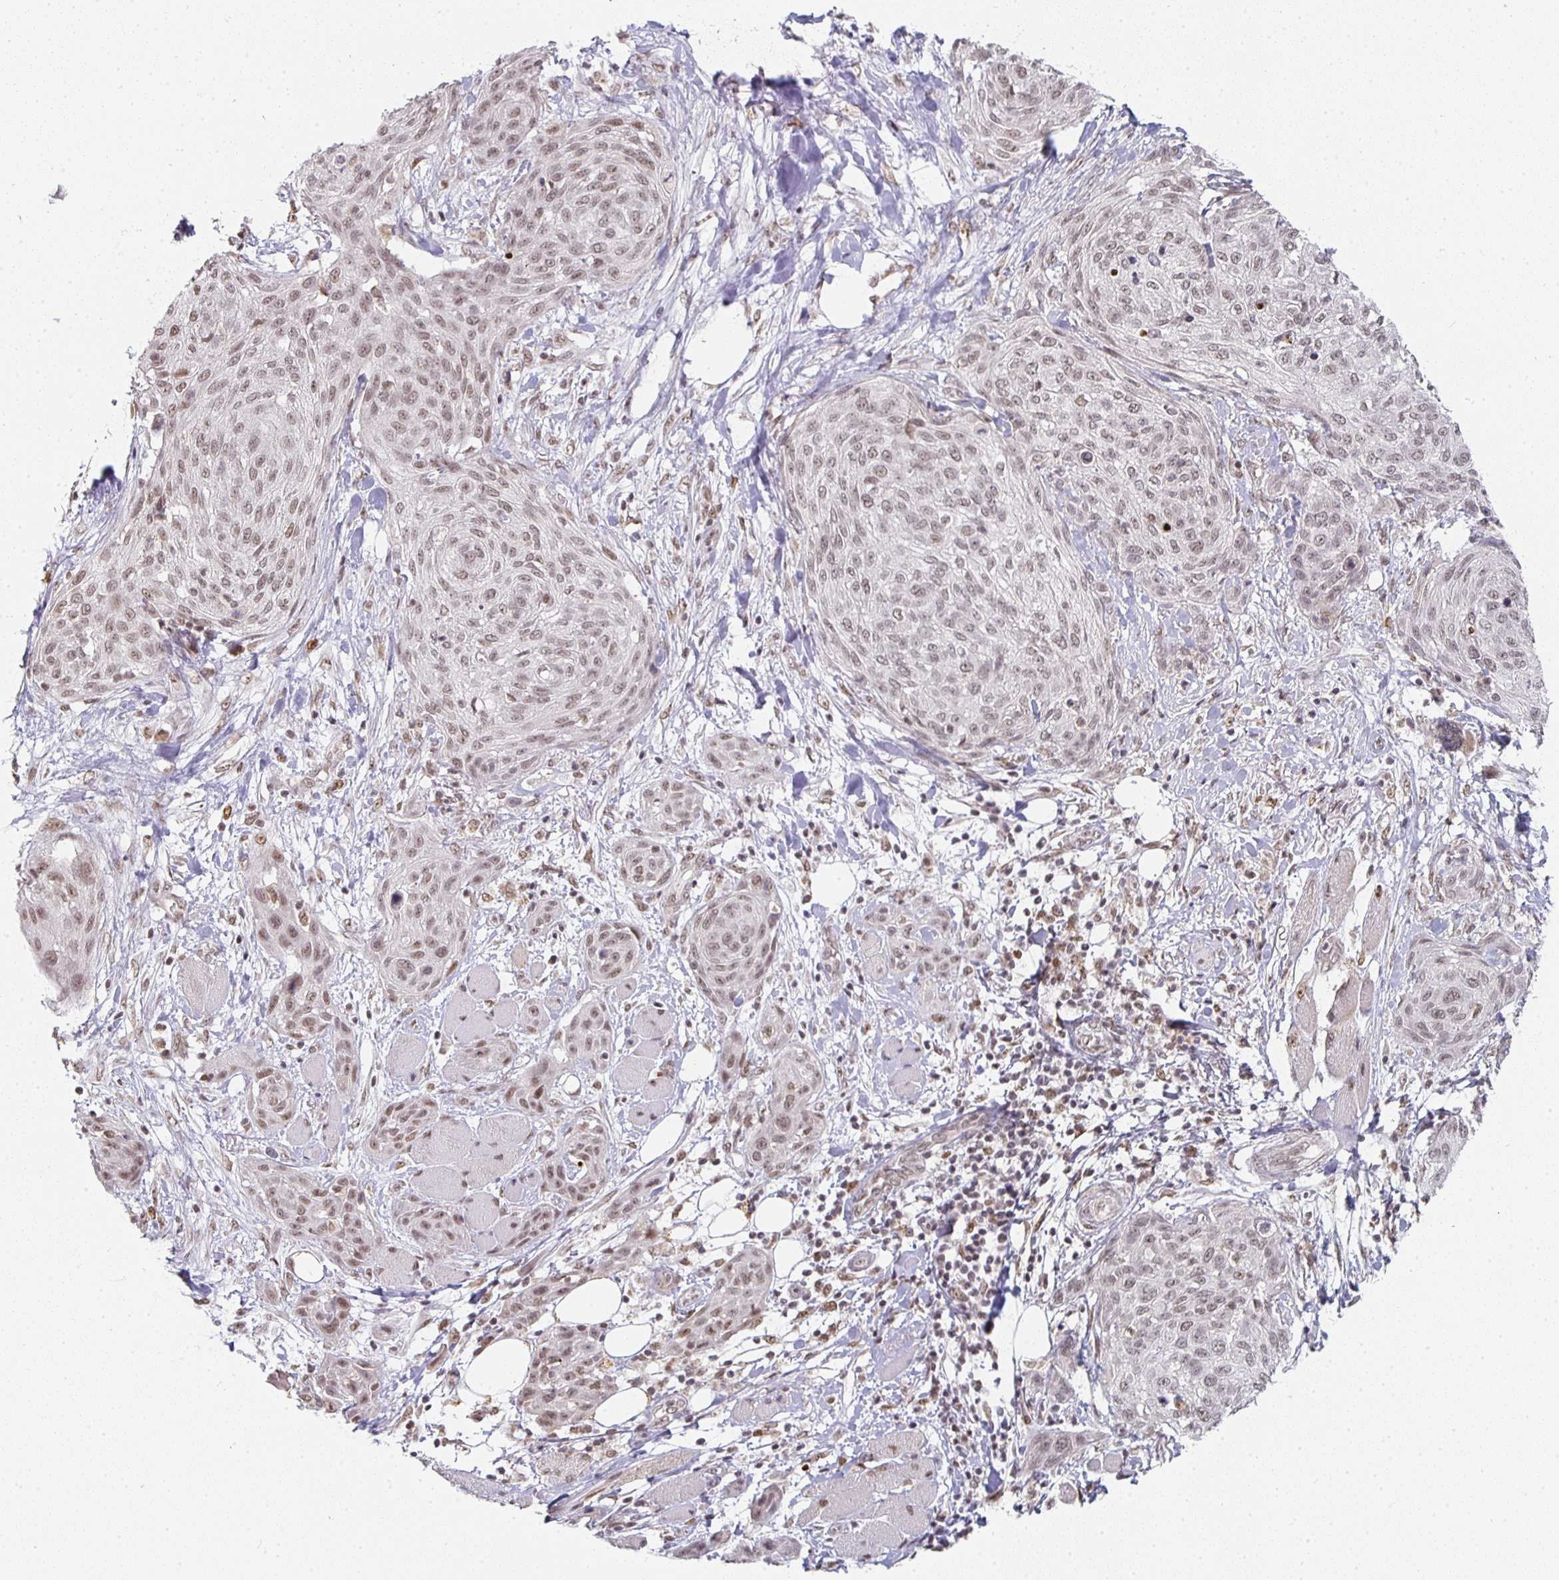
{"staining": {"intensity": "weak", "quantity": ">75%", "location": "nuclear"}, "tissue": "skin cancer", "cell_type": "Tumor cells", "image_type": "cancer", "snomed": [{"axis": "morphology", "description": "Squamous cell carcinoma, NOS"}, {"axis": "topography", "description": "Skin"}], "caption": "Protein staining shows weak nuclear positivity in approximately >75% of tumor cells in skin cancer.", "gene": "SMARCA2", "patient": {"sex": "female", "age": 87}}